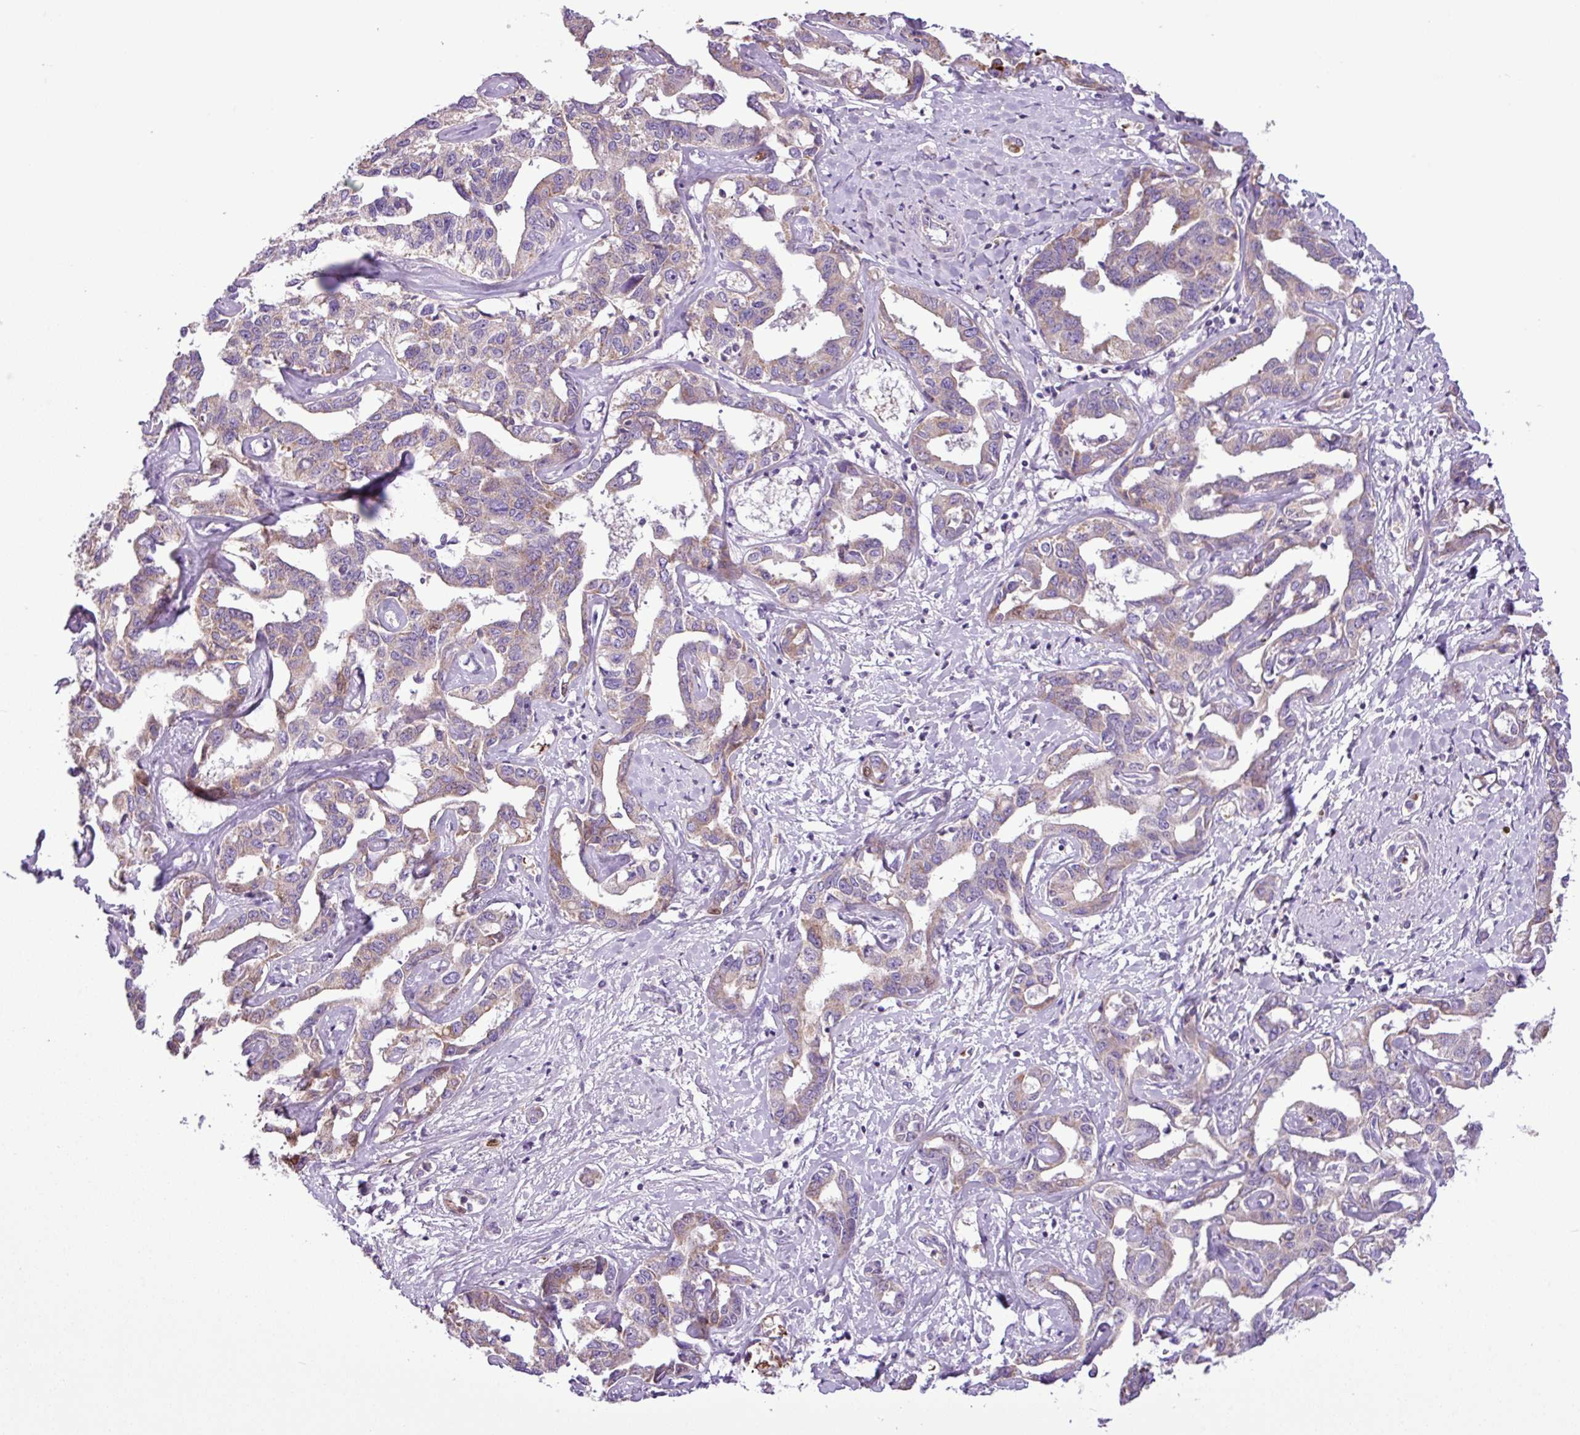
{"staining": {"intensity": "moderate", "quantity": ">75%", "location": "cytoplasmic/membranous"}, "tissue": "liver cancer", "cell_type": "Tumor cells", "image_type": "cancer", "snomed": [{"axis": "morphology", "description": "Cholangiocarcinoma"}, {"axis": "topography", "description": "Liver"}], "caption": "Immunohistochemical staining of human cholangiocarcinoma (liver) displays medium levels of moderate cytoplasmic/membranous protein staining in approximately >75% of tumor cells. Immunohistochemistry stains the protein in brown and the nuclei are stained blue.", "gene": "FAM183A", "patient": {"sex": "male", "age": 59}}